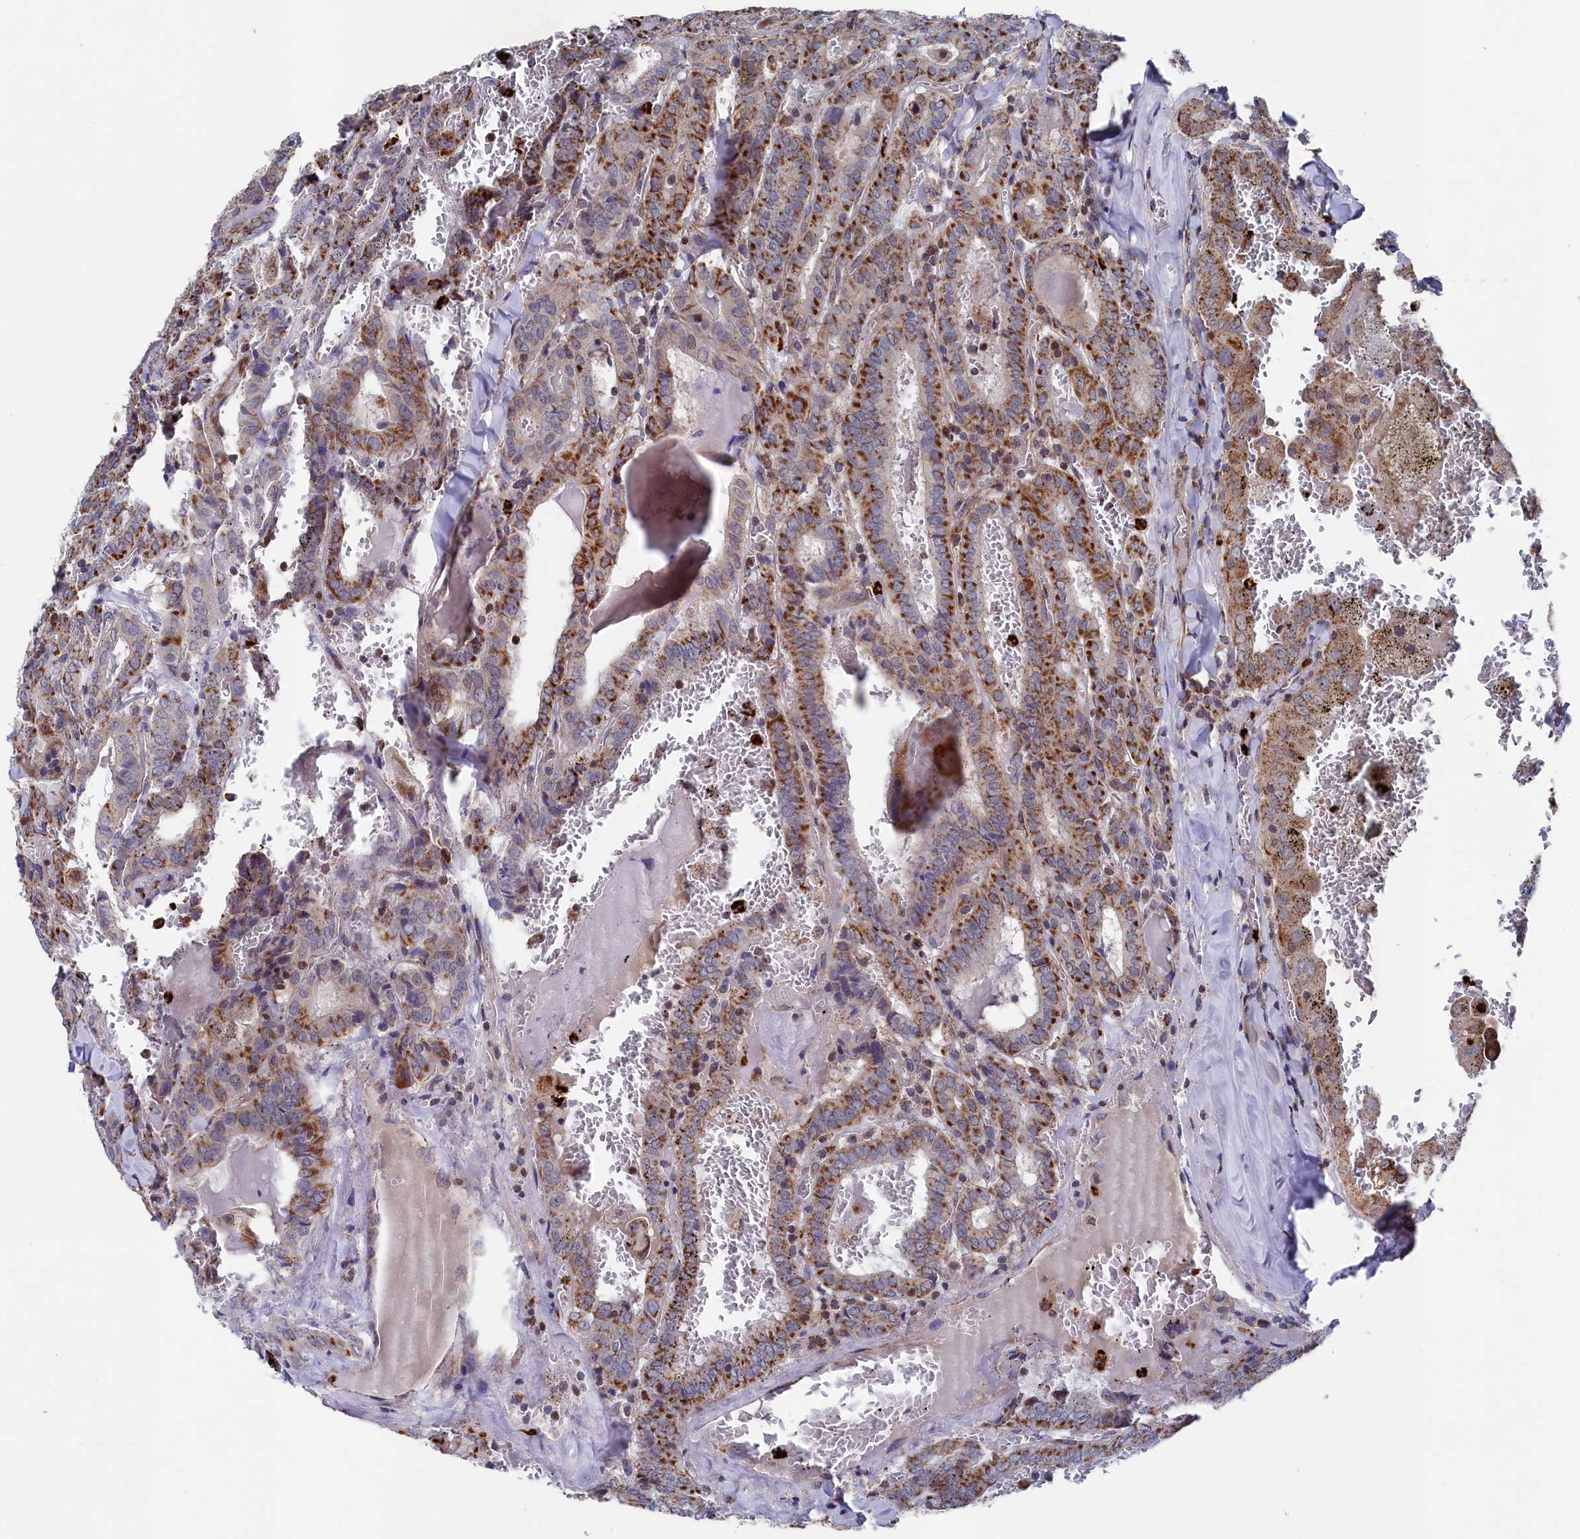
{"staining": {"intensity": "moderate", "quantity": ">75%", "location": "cytoplasmic/membranous"}, "tissue": "thyroid cancer", "cell_type": "Tumor cells", "image_type": "cancer", "snomed": [{"axis": "morphology", "description": "Papillary adenocarcinoma, NOS"}, {"axis": "topography", "description": "Thyroid gland"}], "caption": "Approximately >75% of tumor cells in human thyroid cancer demonstrate moderate cytoplasmic/membranous protein positivity as visualized by brown immunohistochemical staining.", "gene": "CHCHD1", "patient": {"sex": "female", "age": 72}}